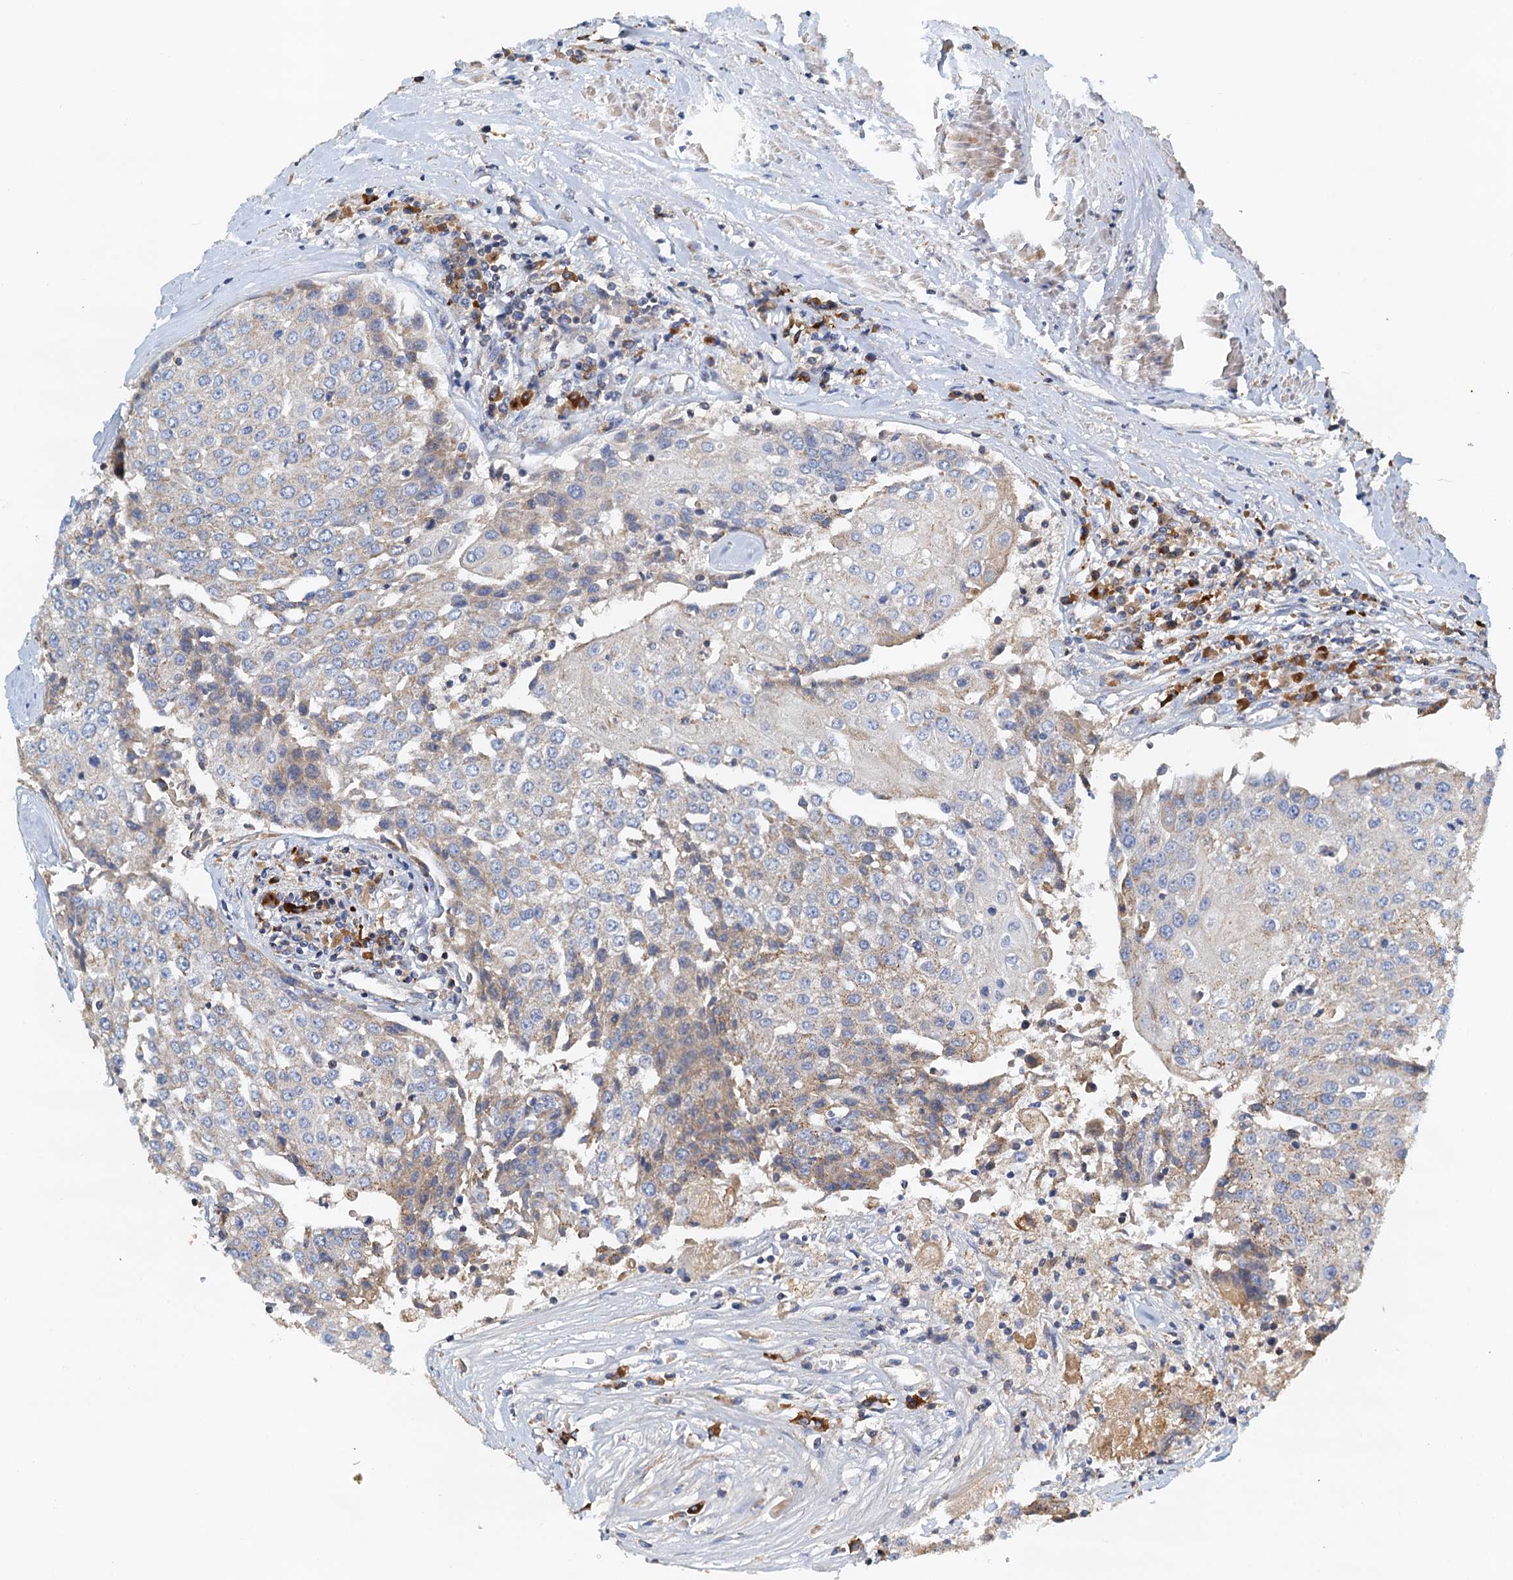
{"staining": {"intensity": "weak", "quantity": "<25%", "location": "cytoplasmic/membranous"}, "tissue": "urothelial cancer", "cell_type": "Tumor cells", "image_type": "cancer", "snomed": [{"axis": "morphology", "description": "Urothelial carcinoma, High grade"}, {"axis": "topography", "description": "Urinary bladder"}], "caption": "The immunohistochemistry photomicrograph has no significant staining in tumor cells of urothelial cancer tissue. Brightfield microscopy of immunohistochemistry stained with DAB (brown) and hematoxylin (blue), captured at high magnification.", "gene": "POC1A", "patient": {"sex": "female", "age": 85}}